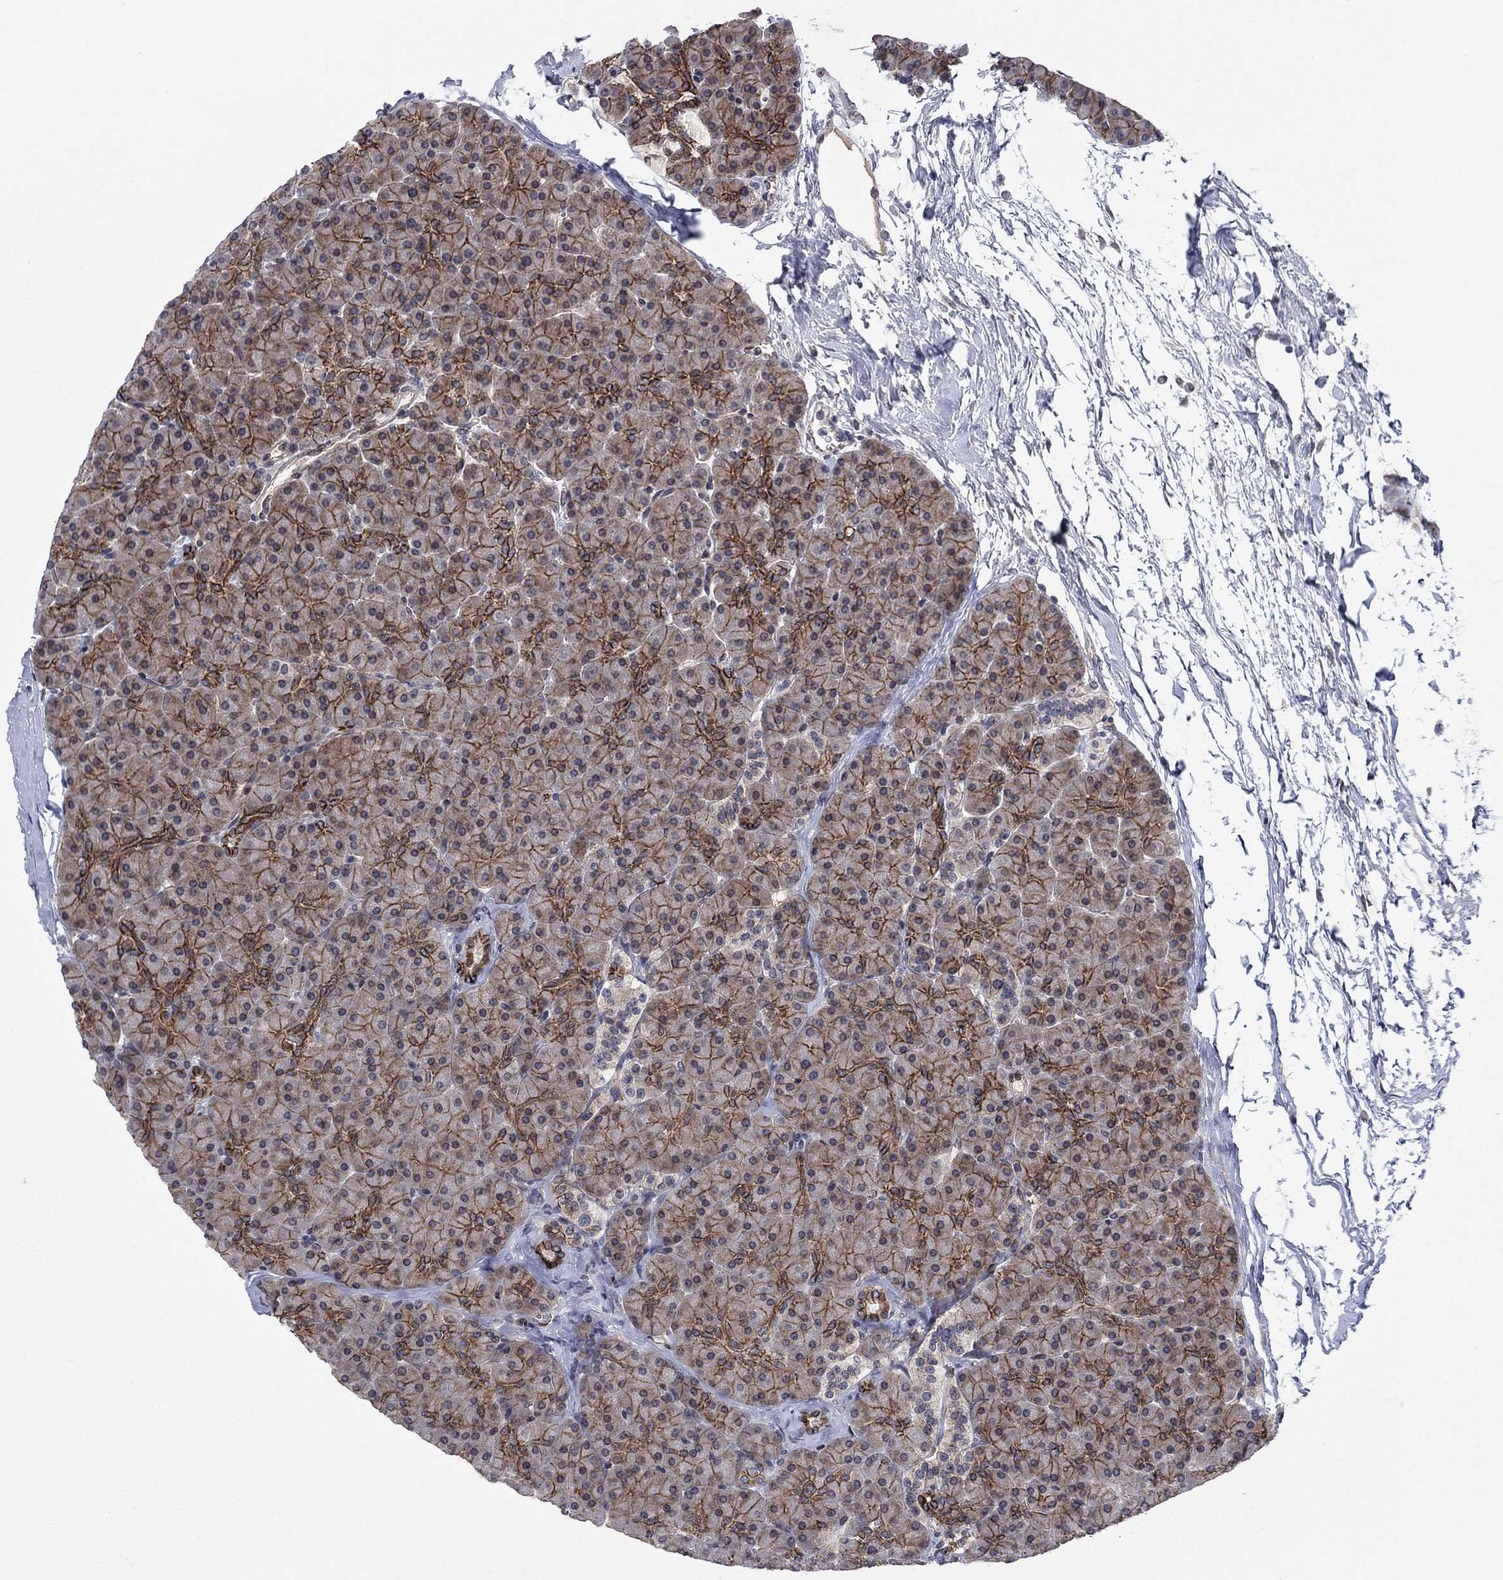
{"staining": {"intensity": "strong", "quantity": ">75%", "location": "cytoplasmic/membranous"}, "tissue": "pancreas", "cell_type": "Exocrine glandular cells", "image_type": "normal", "snomed": [{"axis": "morphology", "description": "Normal tissue, NOS"}, {"axis": "topography", "description": "Pancreas"}], "caption": "Immunohistochemistry (IHC) (DAB (3,3'-diaminobenzidine)) staining of benign pancreas shows strong cytoplasmic/membranous protein staining in approximately >75% of exocrine glandular cells. The protein is shown in brown color, while the nuclei are stained blue.", "gene": "EMC9", "patient": {"sex": "female", "age": 44}}